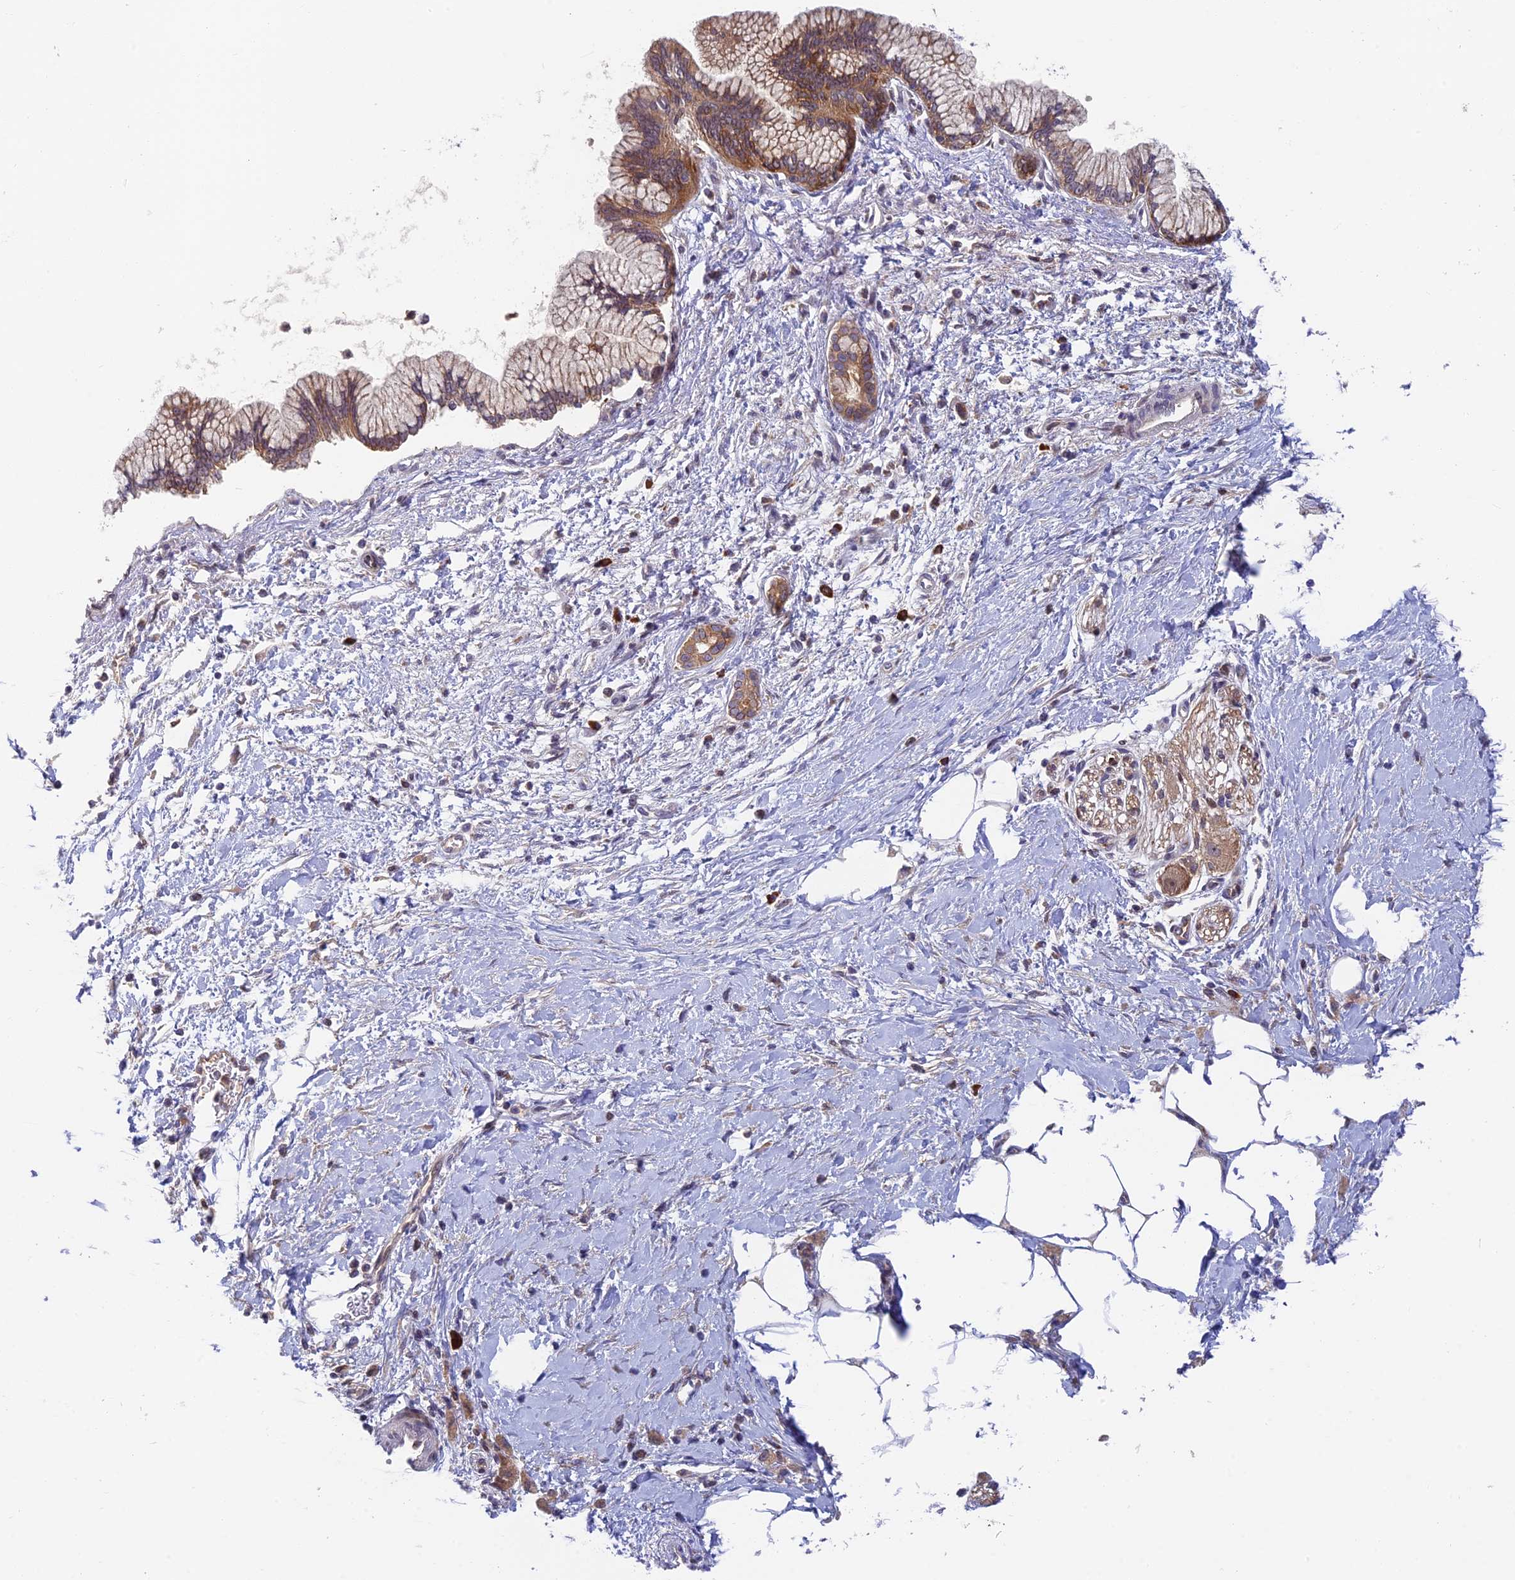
{"staining": {"intensity": "moderate", "quantity": ">75%", "location": "cytoplasmic/membranous"}, "tissue": "pancreatic cancer", "cell_type": "Tumor cells", "image_type": "cancer", "snomed": [{"axis": "morphology", "description": "Adenocarcinoma, NOS"}, {"axis": "topography", "description": "Pancreas"}], "caption": "High-power microscopy captured an immunohistochemistry (IHC) histopathology image of pancreatic adenocarcinoma, revealing moderate cytoplasmic/membranous expression in about >75% of tumor cells.", "gene": "IPO5", "patient": {"sex": "male", "age": 58}}